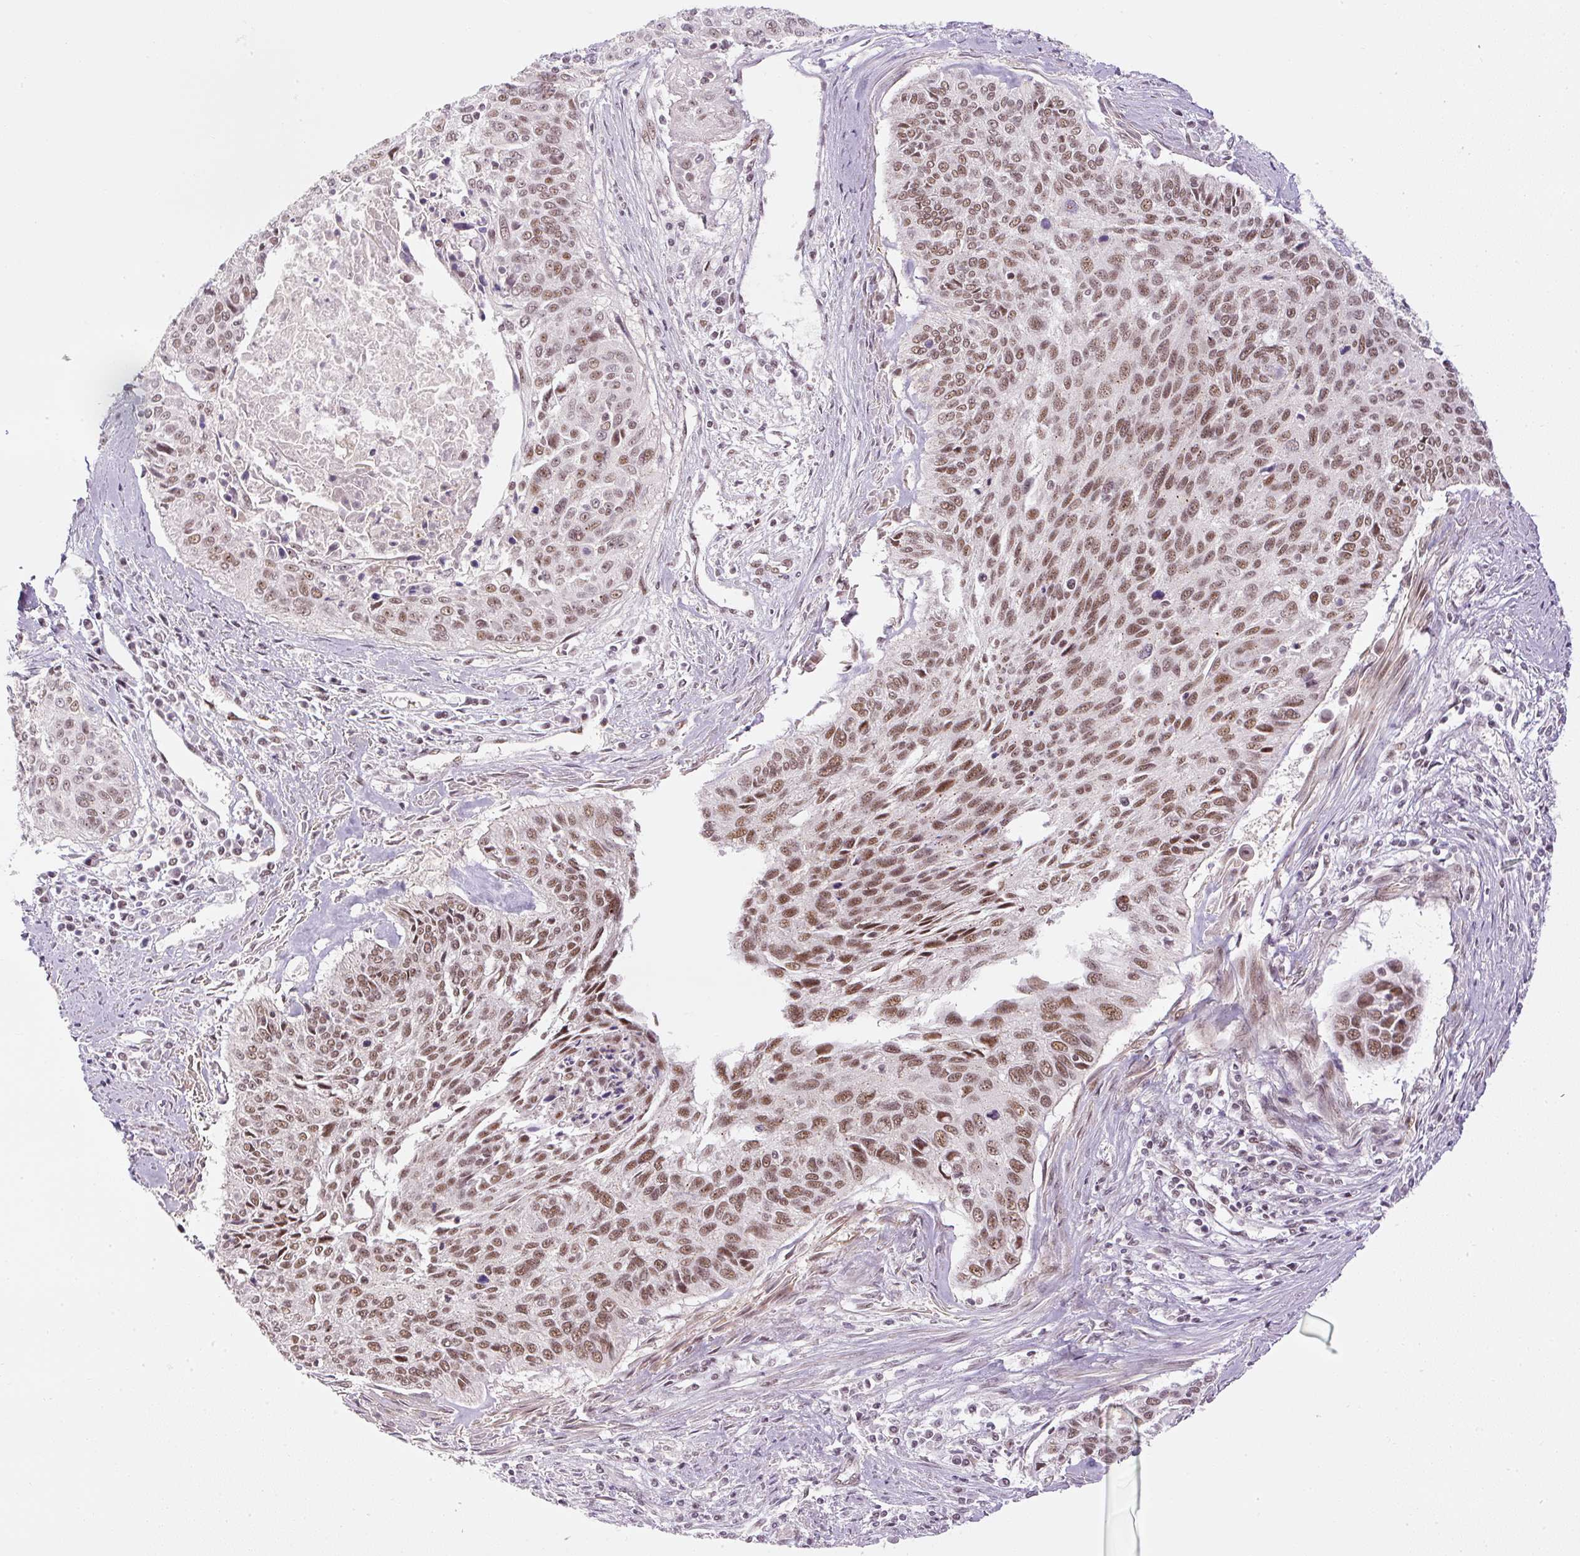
{"staining": {"intensity": "moderate", "quantity": ">75%", "location": "nuclear"}, "tissue": "cervical cancer", "cell_type": "Tumor cells", "image_type": "cancer", "snomed": [{"axis": "morphology", "description": "Squamous cell carcinoma, NOS"}, {"axis": "topography", "description": "Cervix"}], "caption": "Immunohistochemical staining of squamous cell carcinoma (cervical) displays medium levels of moderate nuclear staining in approximately >75% of tumor cells.", "gene": "U2AF2", "patient": {"sex": "female", "age": 55}}